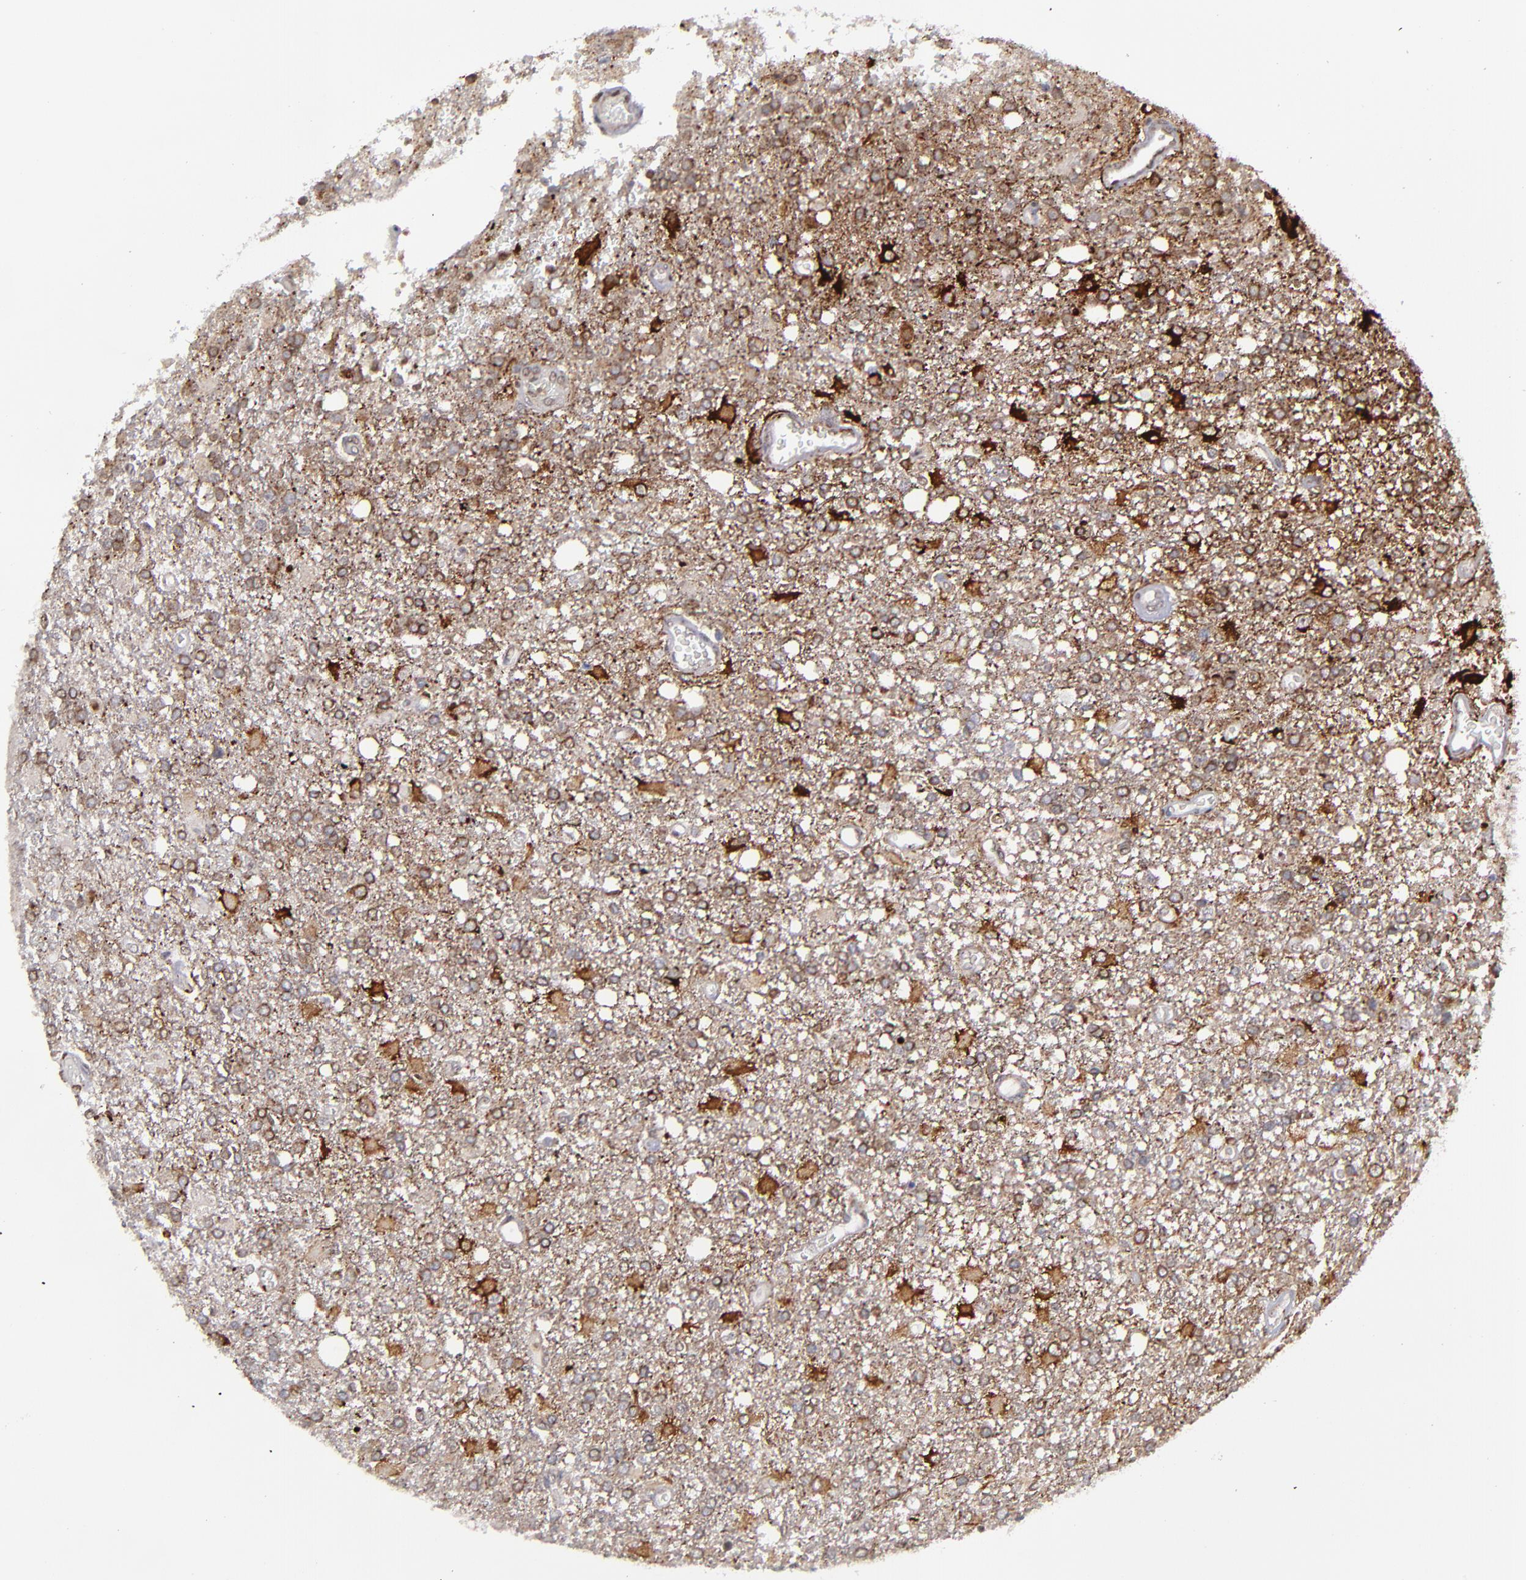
{"staining": {"intensity": "moderate", "quantity": ">75%", "location": "cytoplasmic/membranous"}, "tissue": "glioma", "cell_type": "Tumor cells", "image_type": "cancer", "snomed": [{"axis": "morphology", "description": "Glioma, malignant, High grade"}, {"axis": "topography", "description": "Cerebral cortex"}], "caption": "Tumor cells show moderate cytoplasmic/membranous positivity in about >75% of cells in high-grade glioma (malignant).", "gene": "RREB1", "patient": {"sex": "male", "age": 79}}